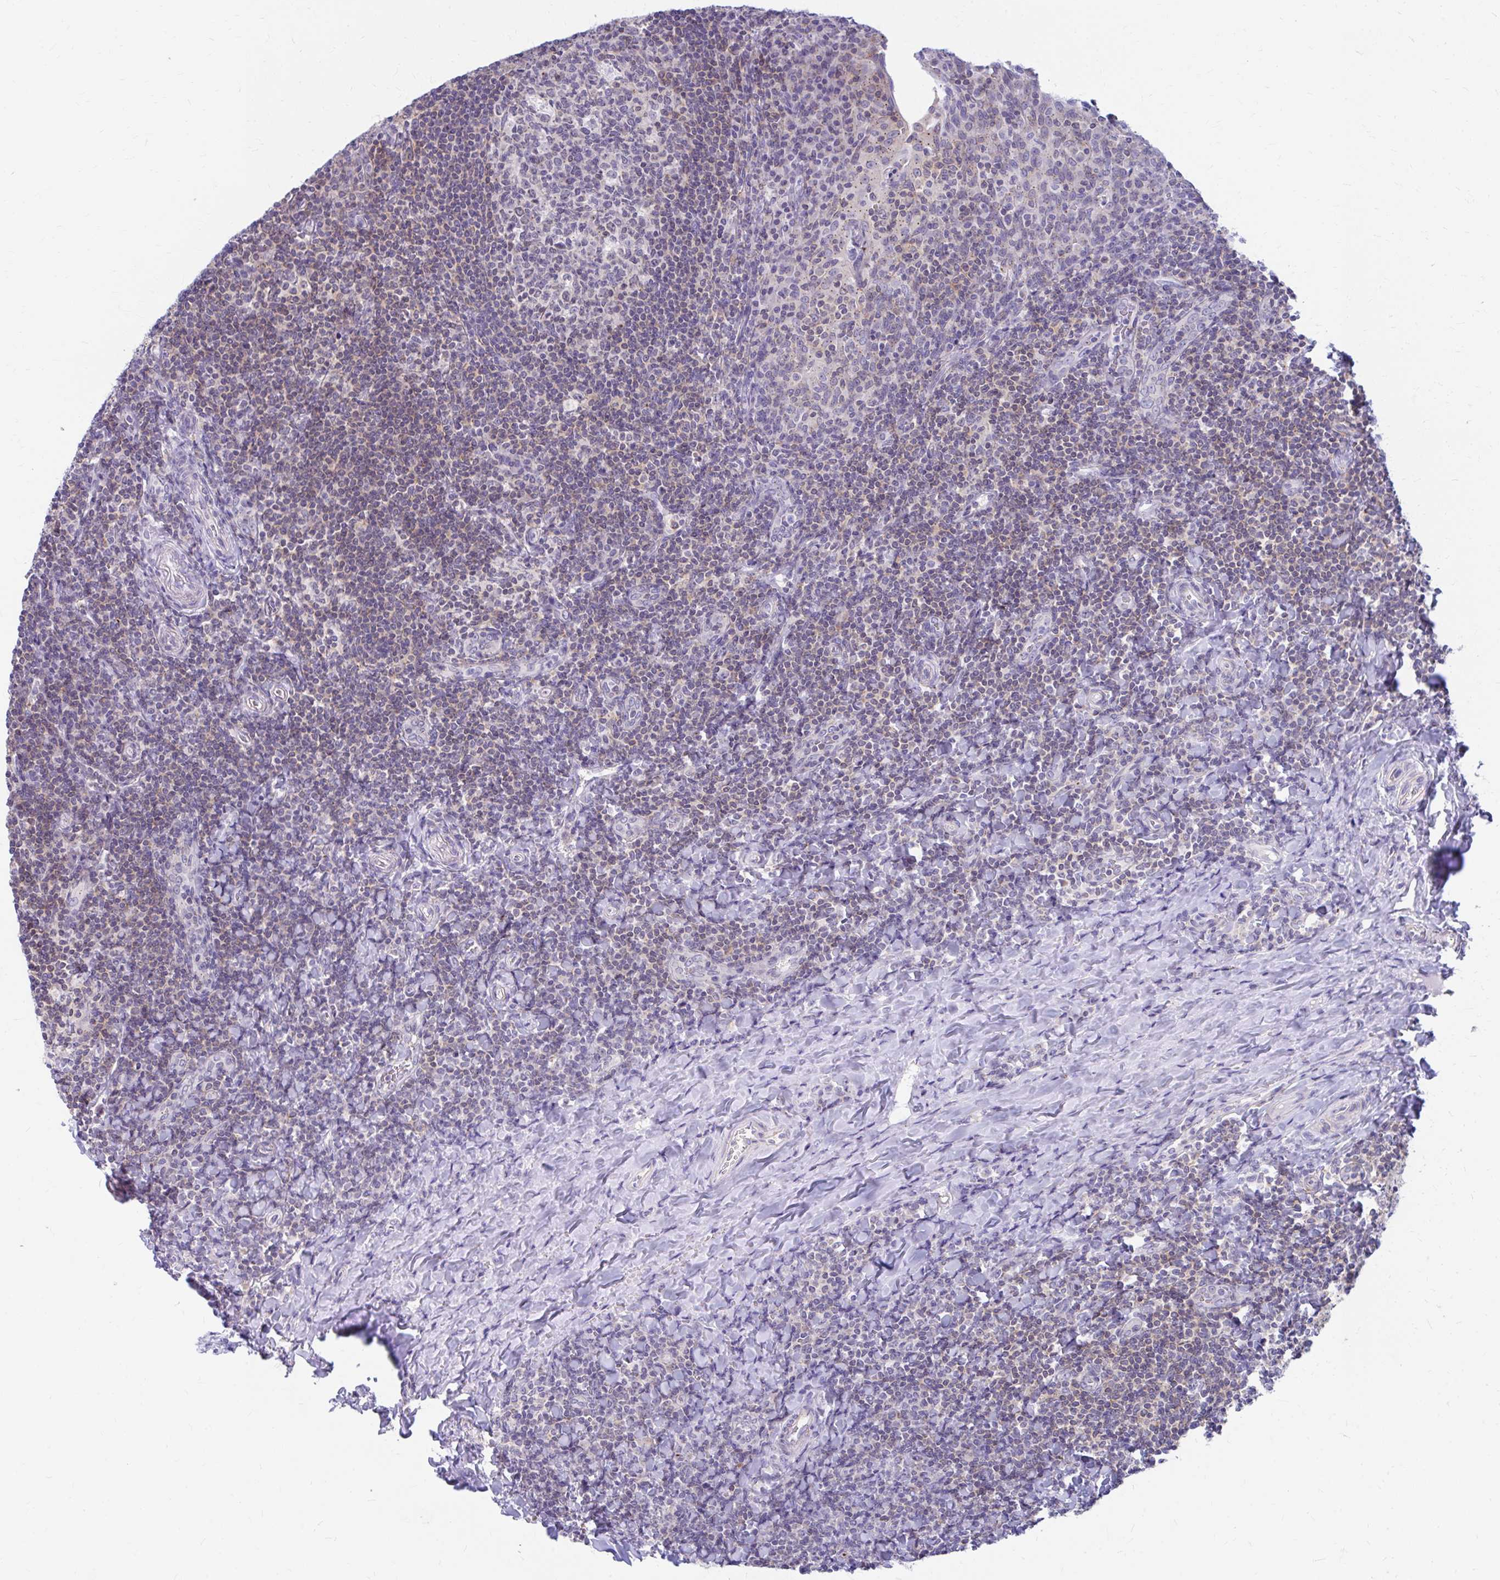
{"staining": {"intensity": "weak", "quantity": "<25%", "location": "cytoplasmic/membranous"}, "tissue": "tonsil", "cell_type": "Germinal center cells", "image_type": "normal", "snomed": [{"axis": "morphology", "description": "Normal tissue, NOS"}, {"axis": "topography", "description": "Tonsil"}], "caption": "Unremarkable tonsil was stained to show a protein in brown. There is no significant positivity in germinal center cells.", "gene": "RADIL", "patient": {"sex": "male", "age": 17}}